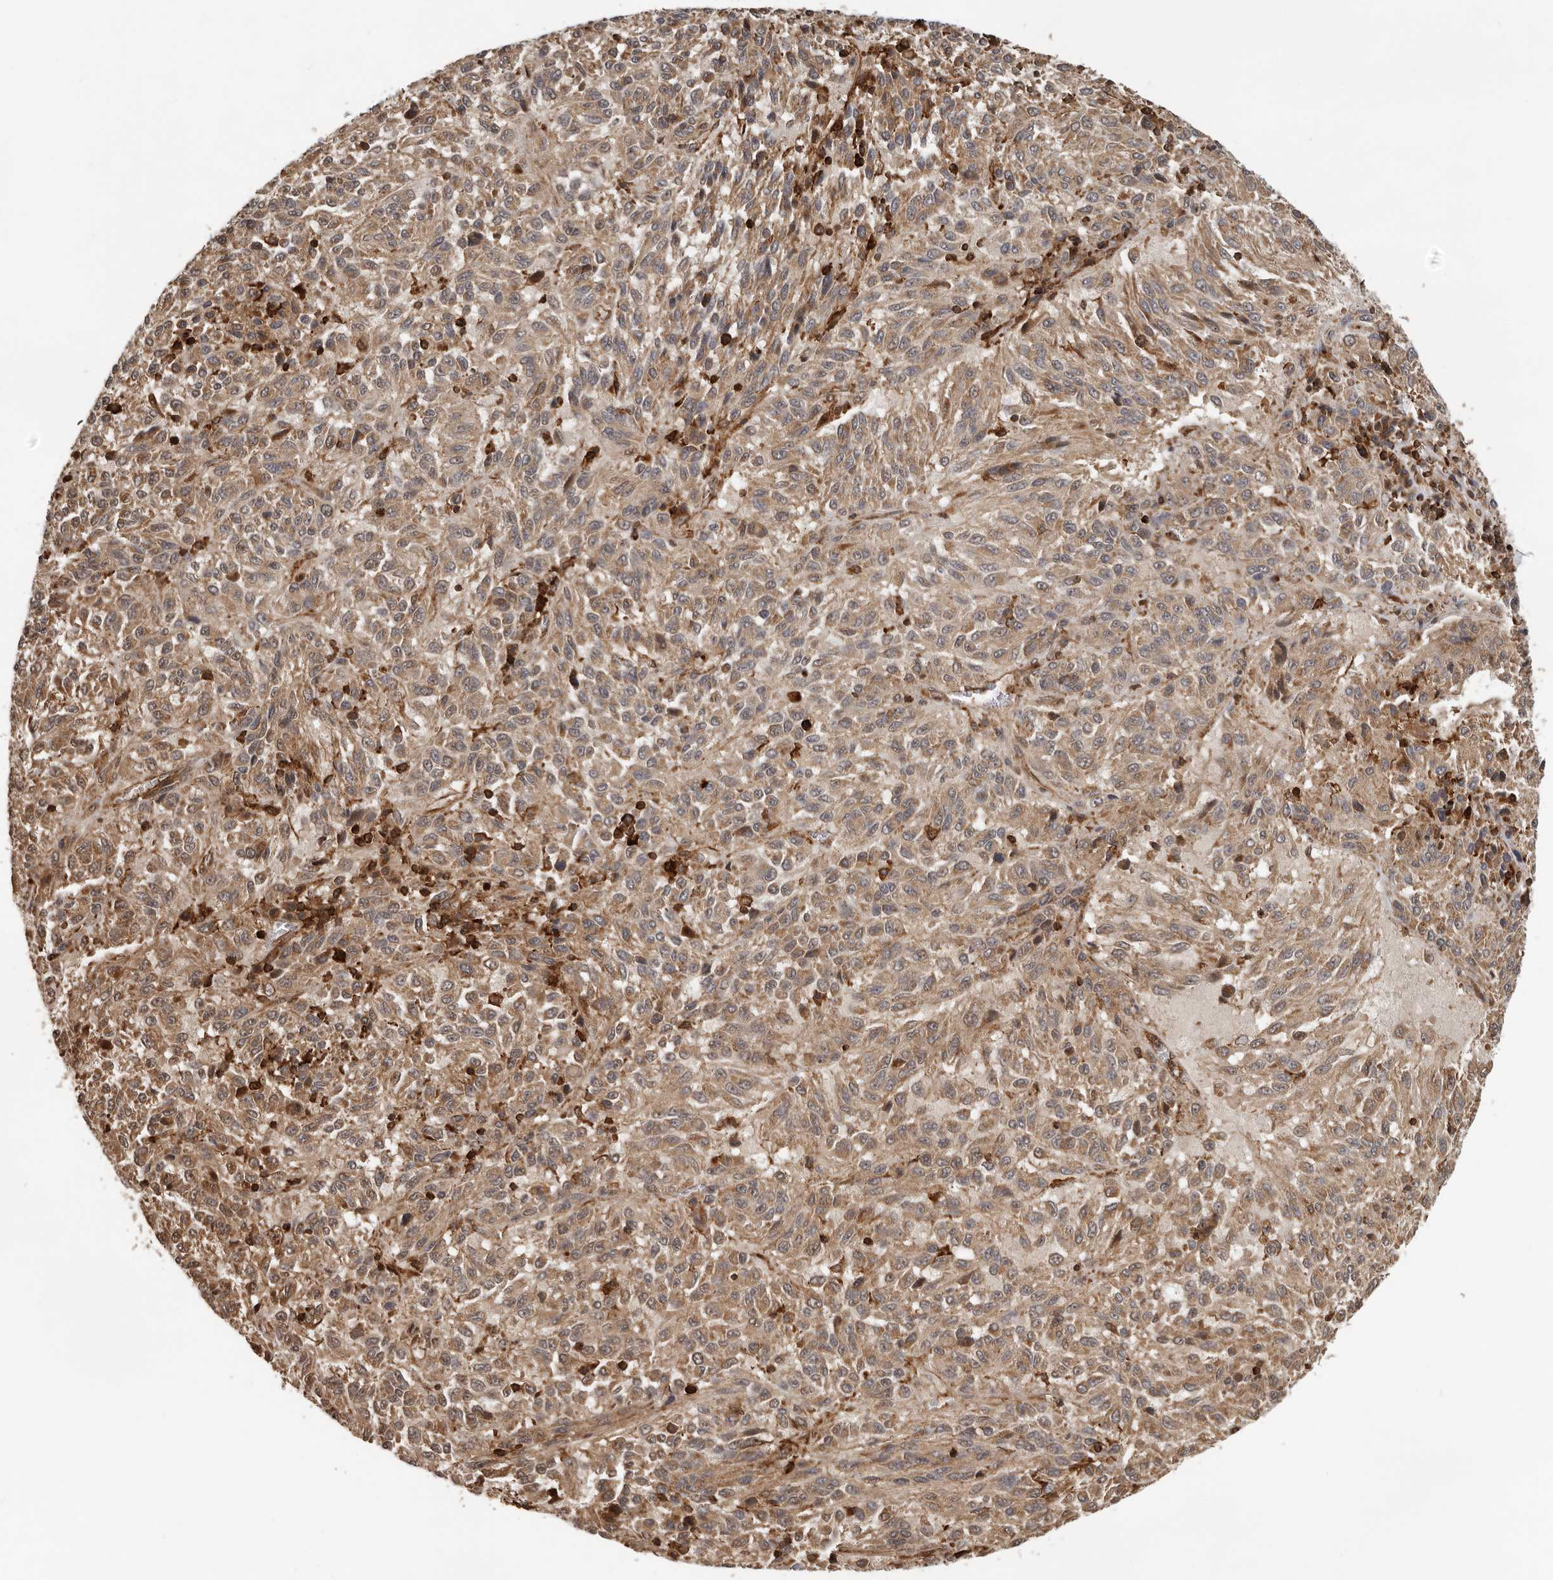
{"staining": {"intensity": "moderate", "quantity": ">75%", "location": "cytoplasmic/membranous"}, "tissue": "melanoma", "cell_type": "Tumor cells", "image_type": "cancer", "snomed": [{"axis": "morphology", "description": "Malignant melanoma, Metastatic site"}, {"axis": "topography", "description": "Lung"}], "caption": "Human malignant melanoma (metastatic site) stained for a protein (brown) exhibits moderate cytoplasmic/membranous positive positivity in approximately >75% of tumor cells.", "gene": "RNF157", "patient": {"sex": "male", "age": 64}}